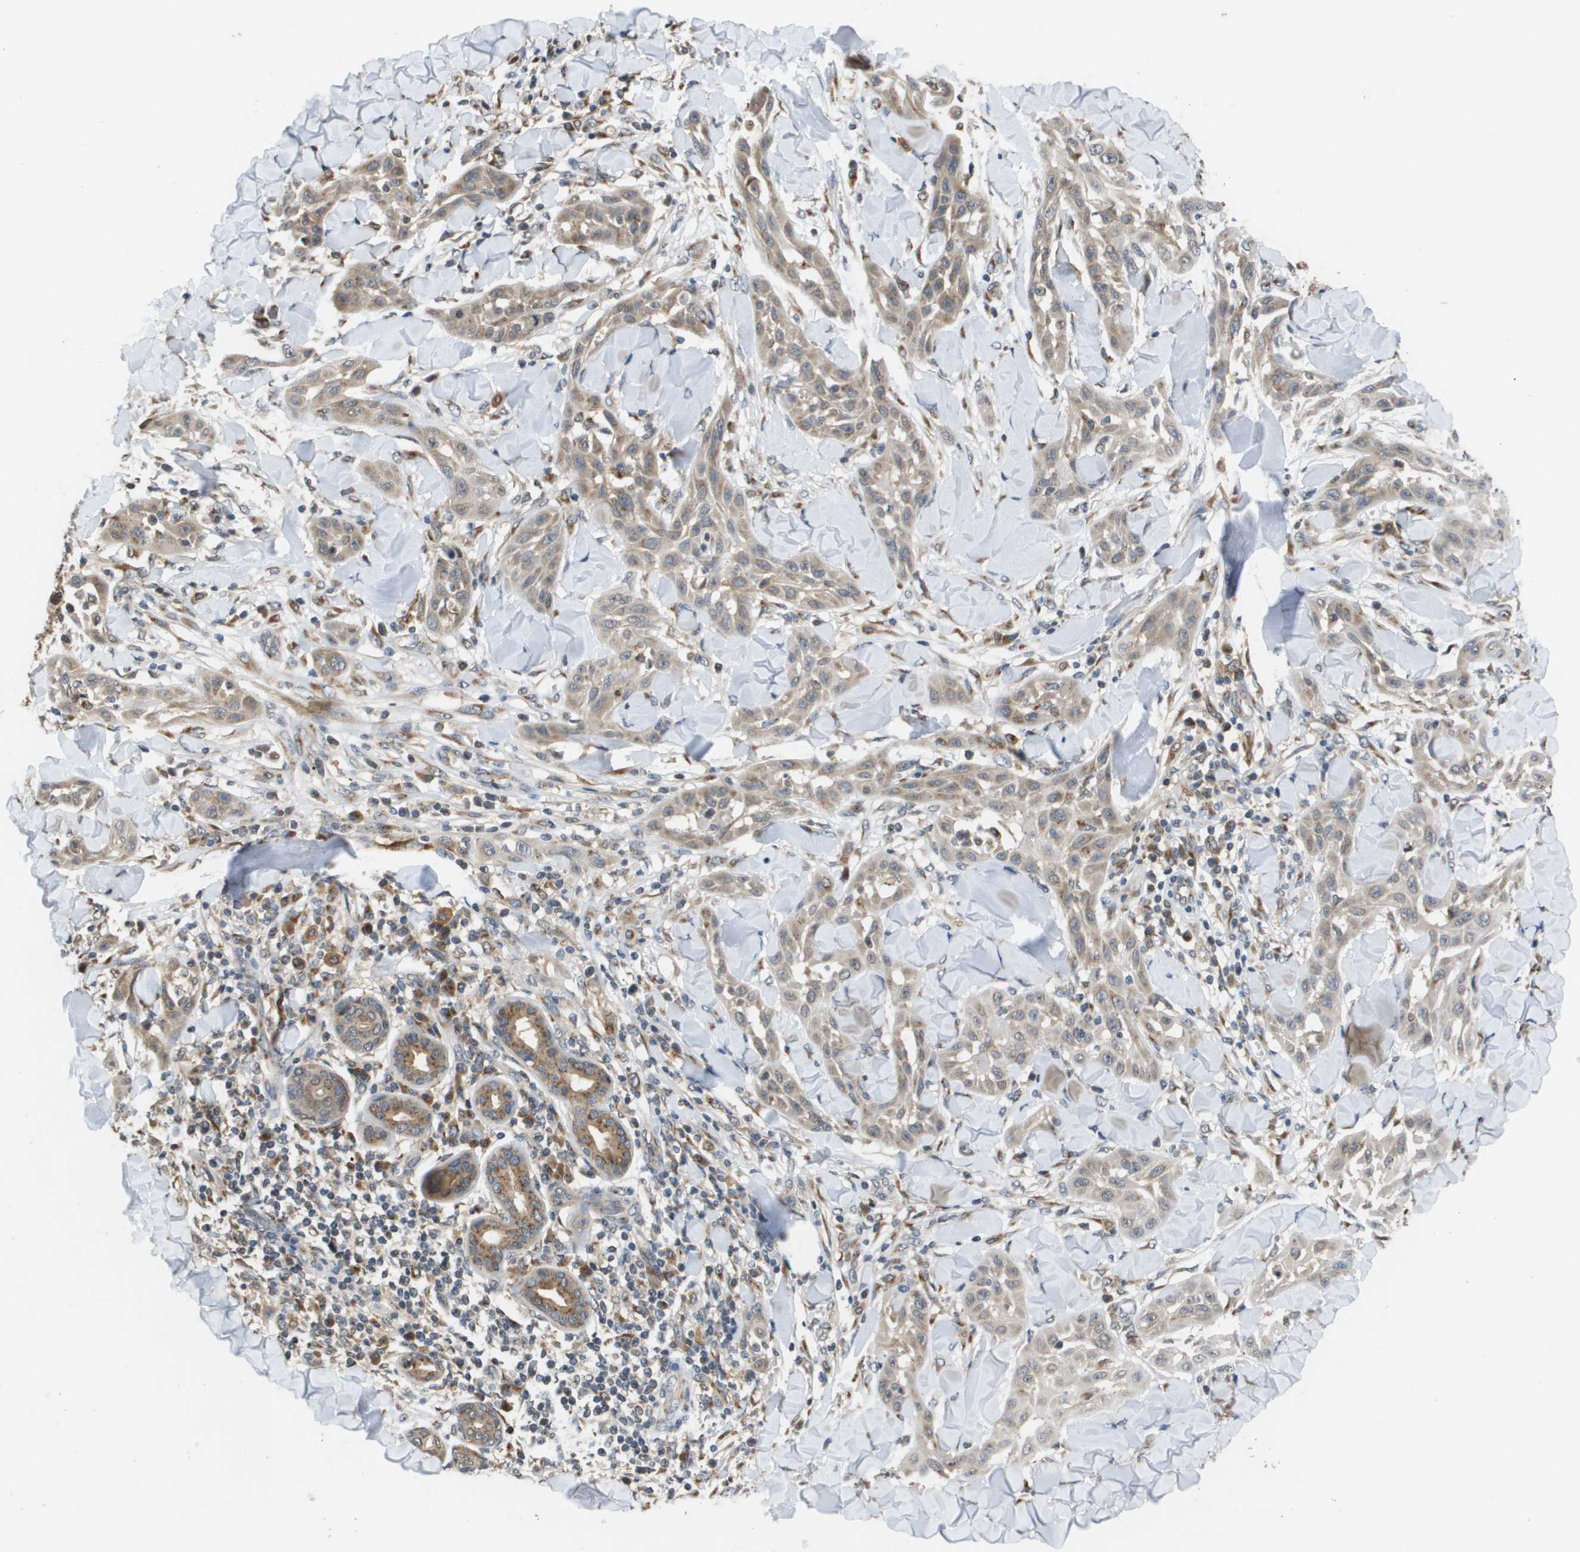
{"staining": {"intensity": "weak", "quantity": ">75%", "location": "cytoplasmic/membranous"}, "tissue": "skin cancer", "cell_type": "Tumor cells", "image_type": "cancer", "snomed": [{"axis": "morphology", "description": "Squamous cell carcinoma, NOS"}, {"axis": "topography", "description": "Skin"}], "caption": "Protein positivity by immunohistochemistry (IHC) shows weak cytoplasmic/membranous positivity in about >75% of tumor cells in skin cancer.", "gene": "PCK1", "patient": {"sex": "male", "age": 24}}